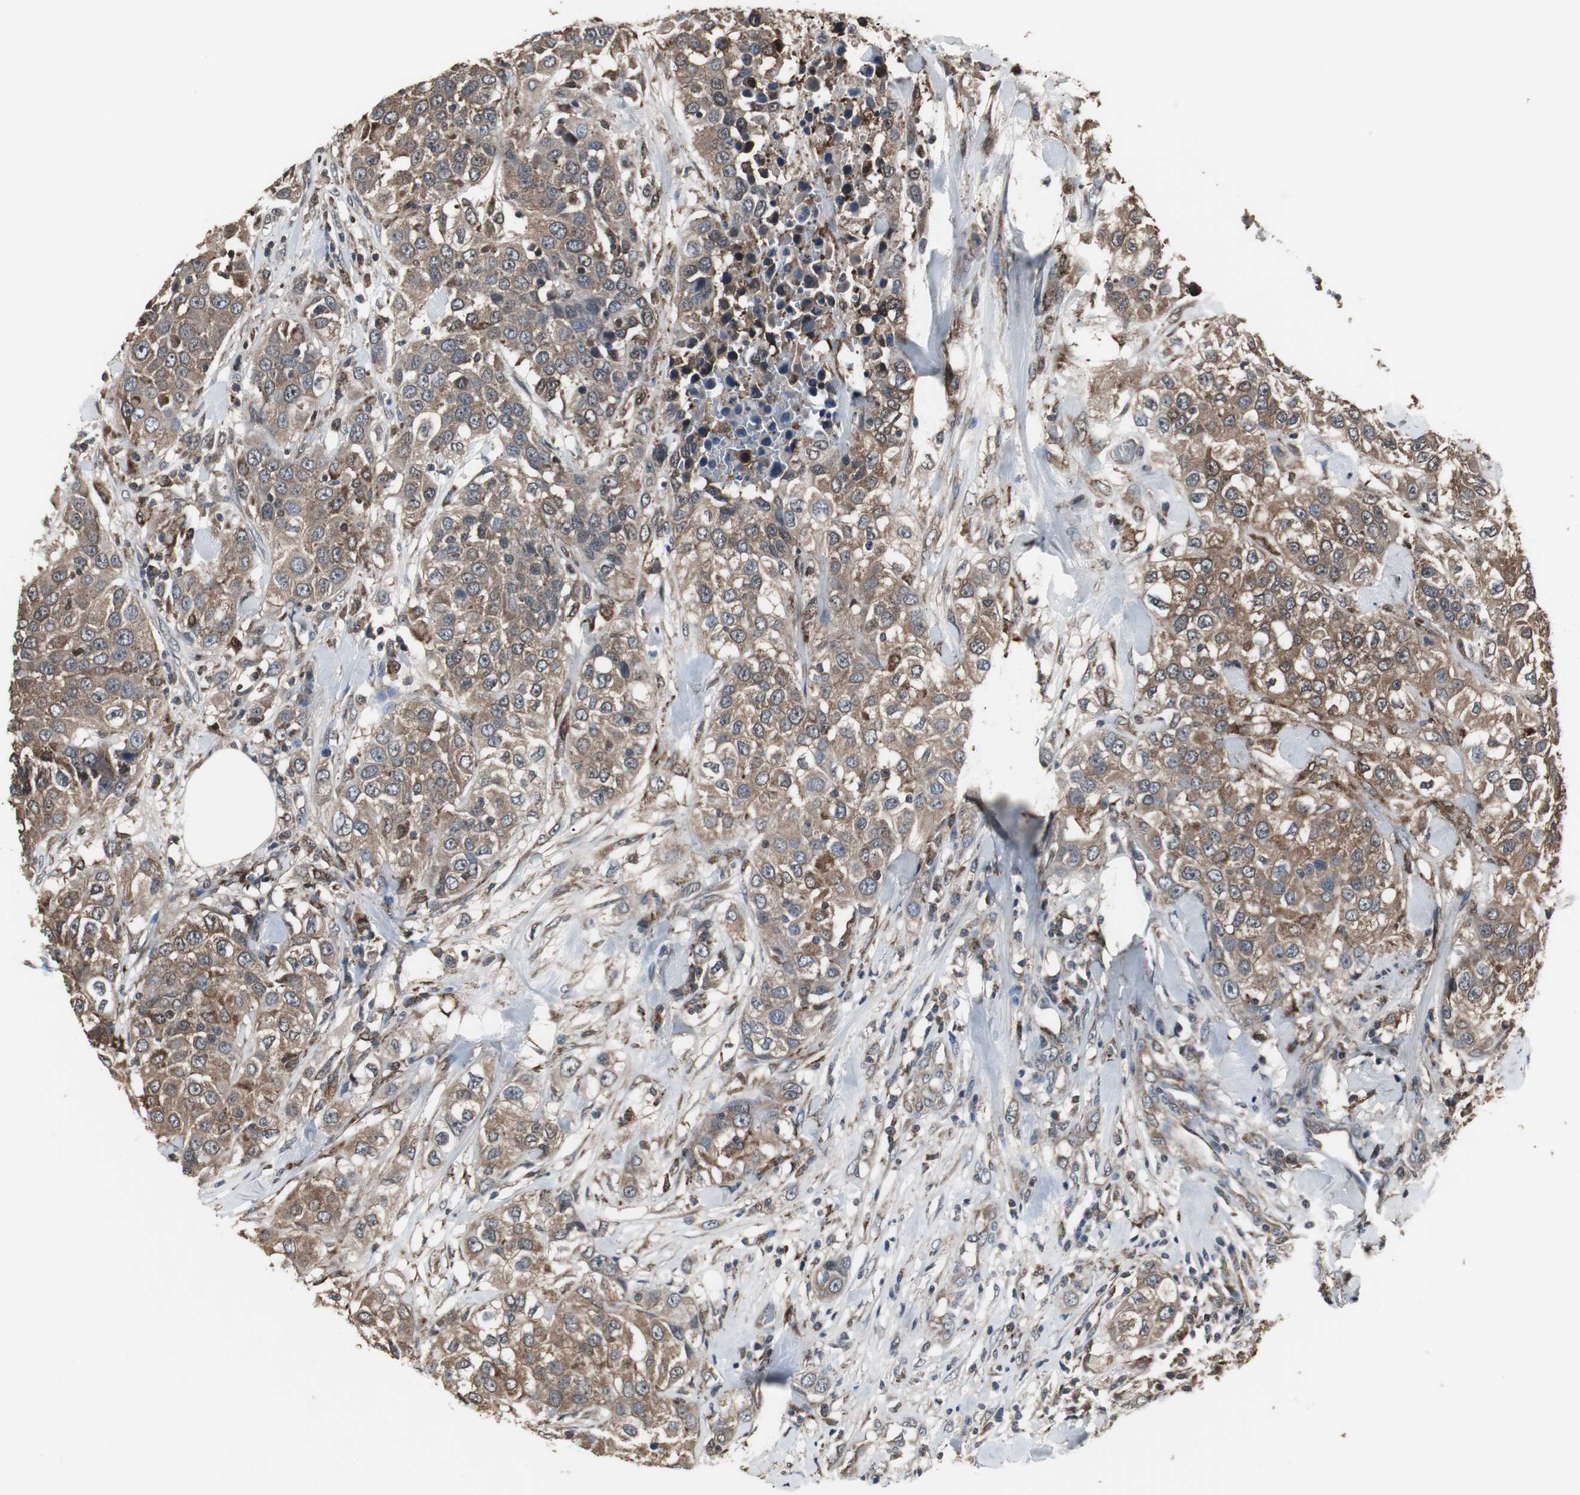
{"staining": {"intensity": "moderate", "quantity": ">75%", "location": "cytoplasmic/membranous"}, "tissue": "urothelial cancer", "cell_type": "Tumor cells", "image_type": "cancer", "snomed": [{"axis": "morphology", "description": "Urothelial carcinoma, High grade"}, {"axis": "topography", "description": "Urinary bladder"}], "caption": "DAB (3,3'-diaminobenzidine) immunohistochemical staining of human urothelial cancer shows moderate cytoplasmic/membranous protein expression in approximately >75% of tumor cells.", "gene": "ZSCAN22", "patient": {"sex": "female", "age": 80}}